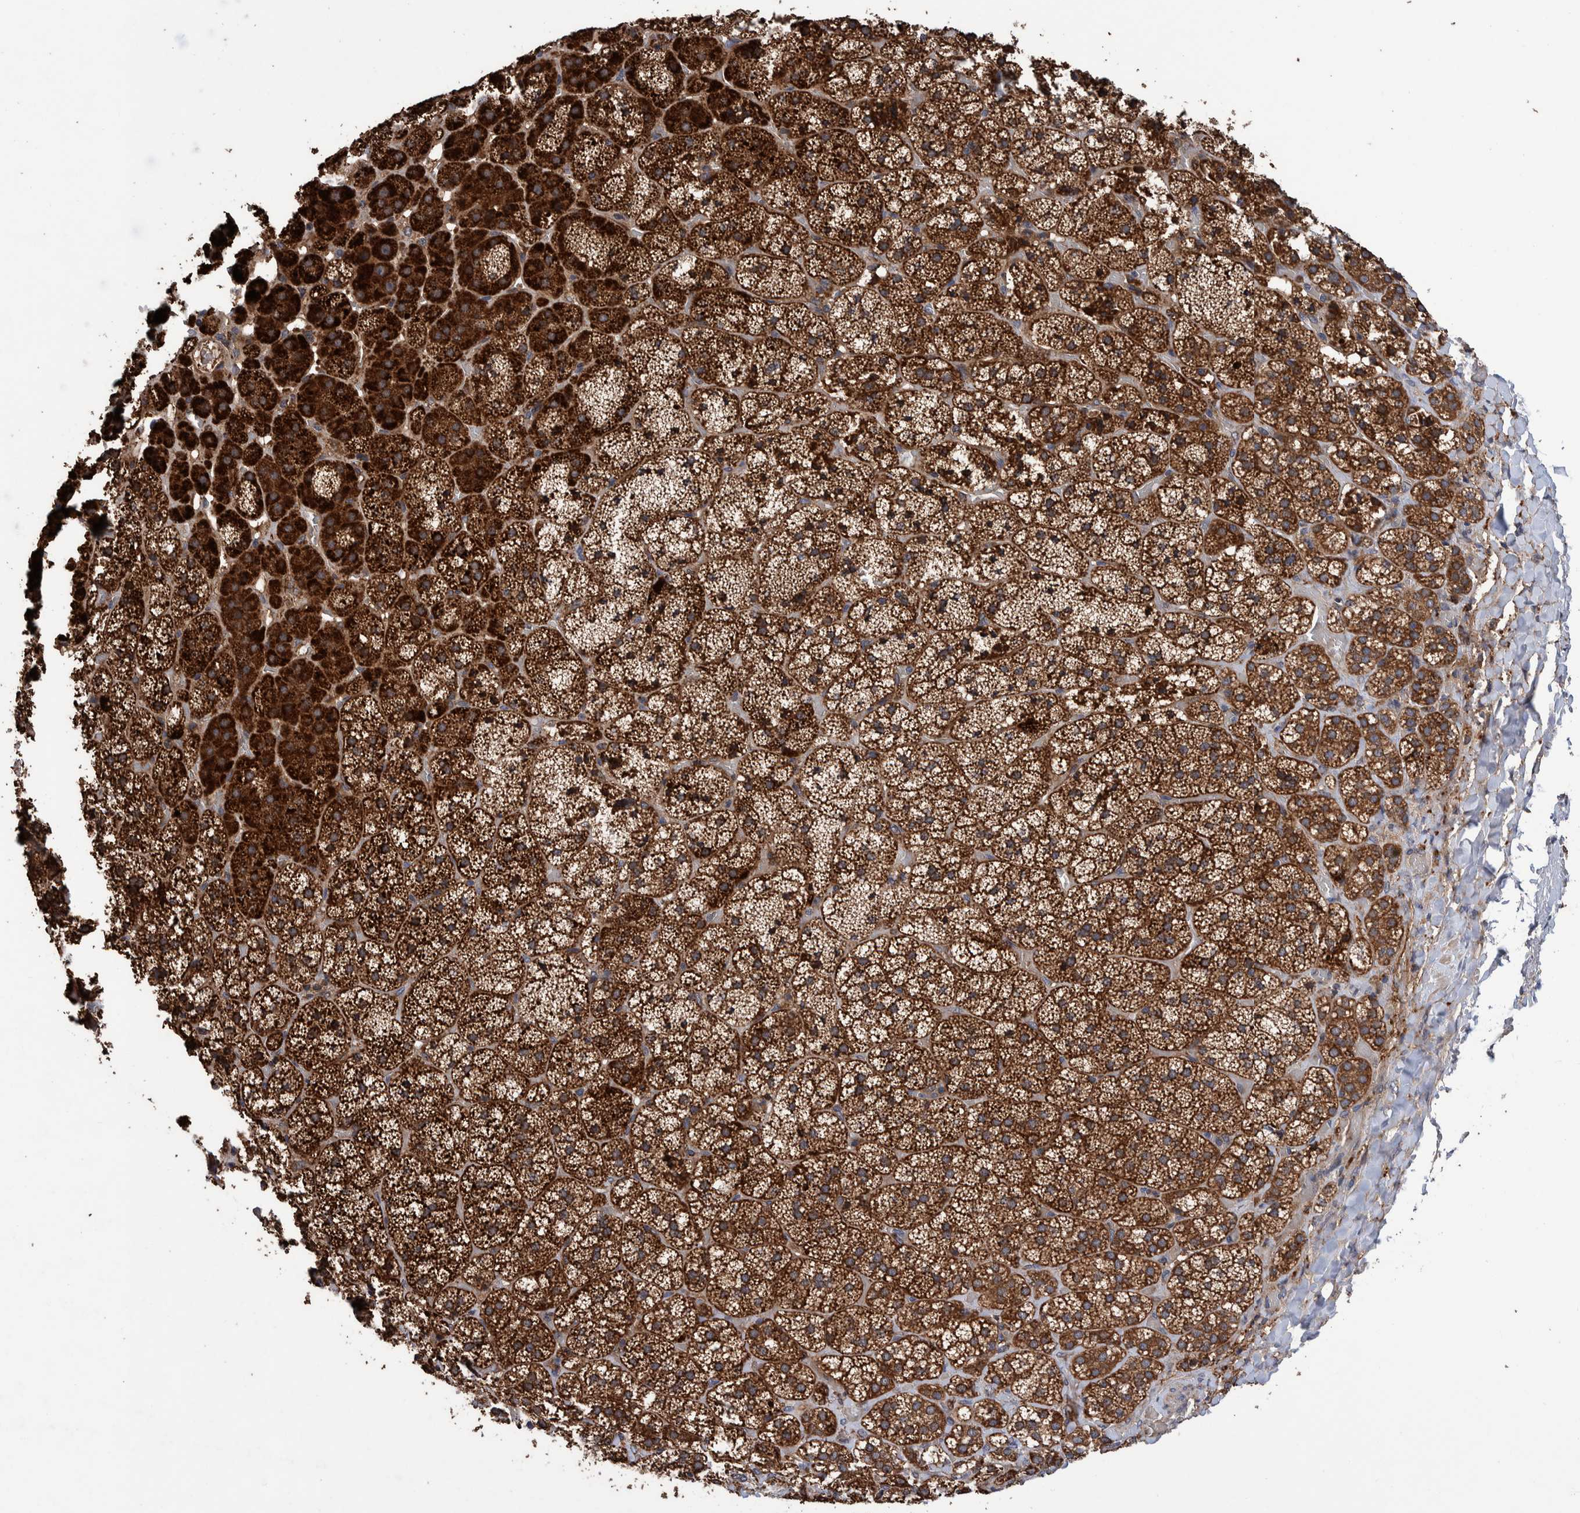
{"staining": {"intensity": "strong", "quantity": ">75%", "location": "cytoplasmic/membranous"}, "tissue": "adrenal gland", "cell_type": "Glandular cells", "image_type": "normal", "snomed": [{"axis": "morphology", "description": "Normal tissue, NOS"}, {"axis": "topography", "description": "Adrenal gland"}], "caption": "The photomicrograph reveals immunohistochemical staining of benign adrenal gland. There is strong cytoplasmic/membranous expression is seen in approximately >75% of glandular cells.", "gene": "ENSG00000251537", "patient": {"sex": "female", "age": 44}}